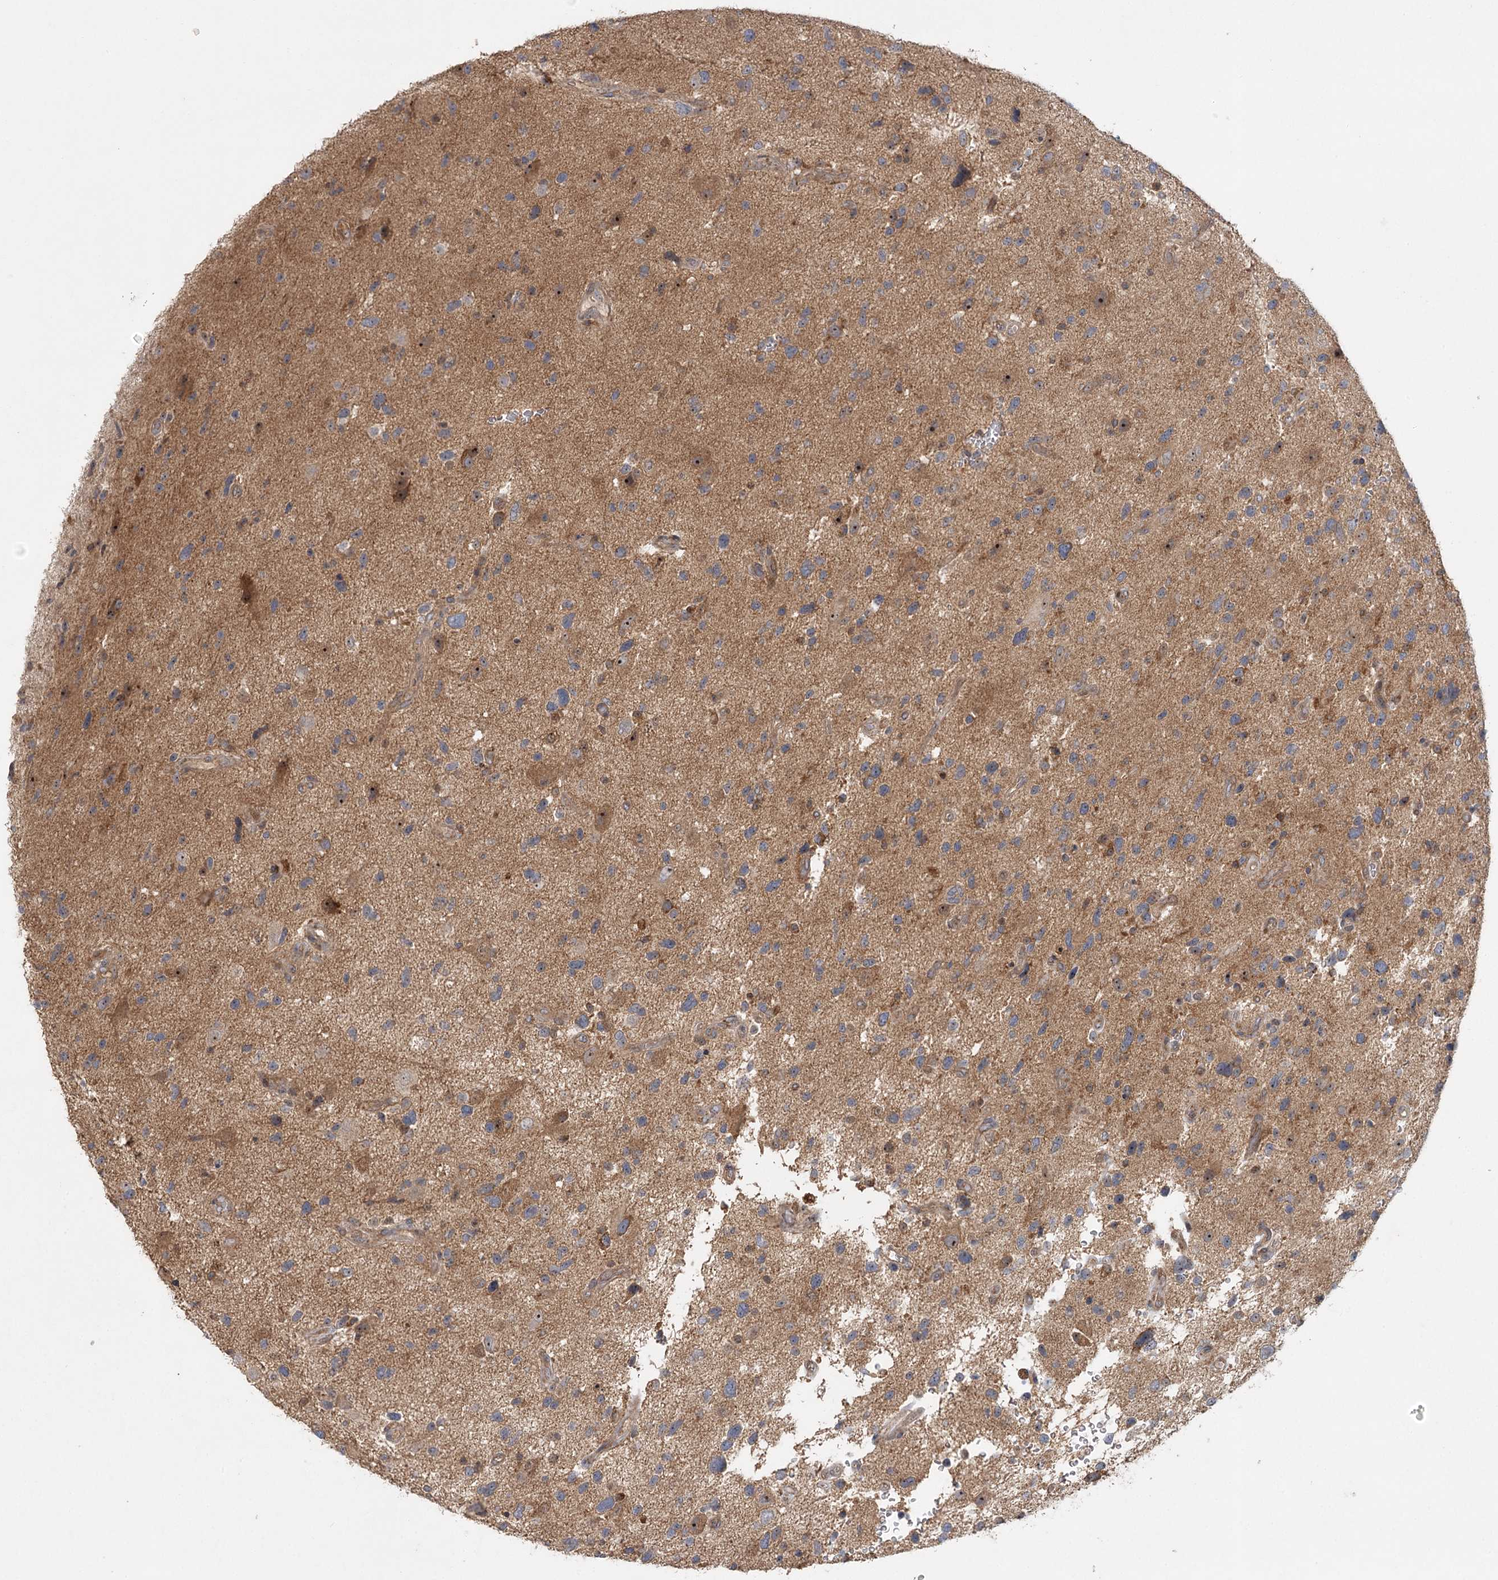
{"staining": {"intensity": "moderate", "quantity": "25%-75%", "location": "cytoplasmic/membranous,nuclear"}, "tissue": "glioma", "cell_type": "Tumor cells", "image_type": "cancer", "snomed": [{"axis": "morphology", "description": "Glioma, malignant, High grade"}, {"axis": "topography", "description": "Brain"}], "caption": "Immunohistochemistry (IHC) of high-grade glioma (malignant) reveals medium levels of moderate cytoplasmic/membranous and nuclear positivity in approximately 25%-75% of tumor cells. Using DAB (brown) and hematoxylin (blue) stains, captured at high magnification using brightfield microscopy.", "gene": "RAPGEF6", "patient": {"sex": "male", "age": 33}}